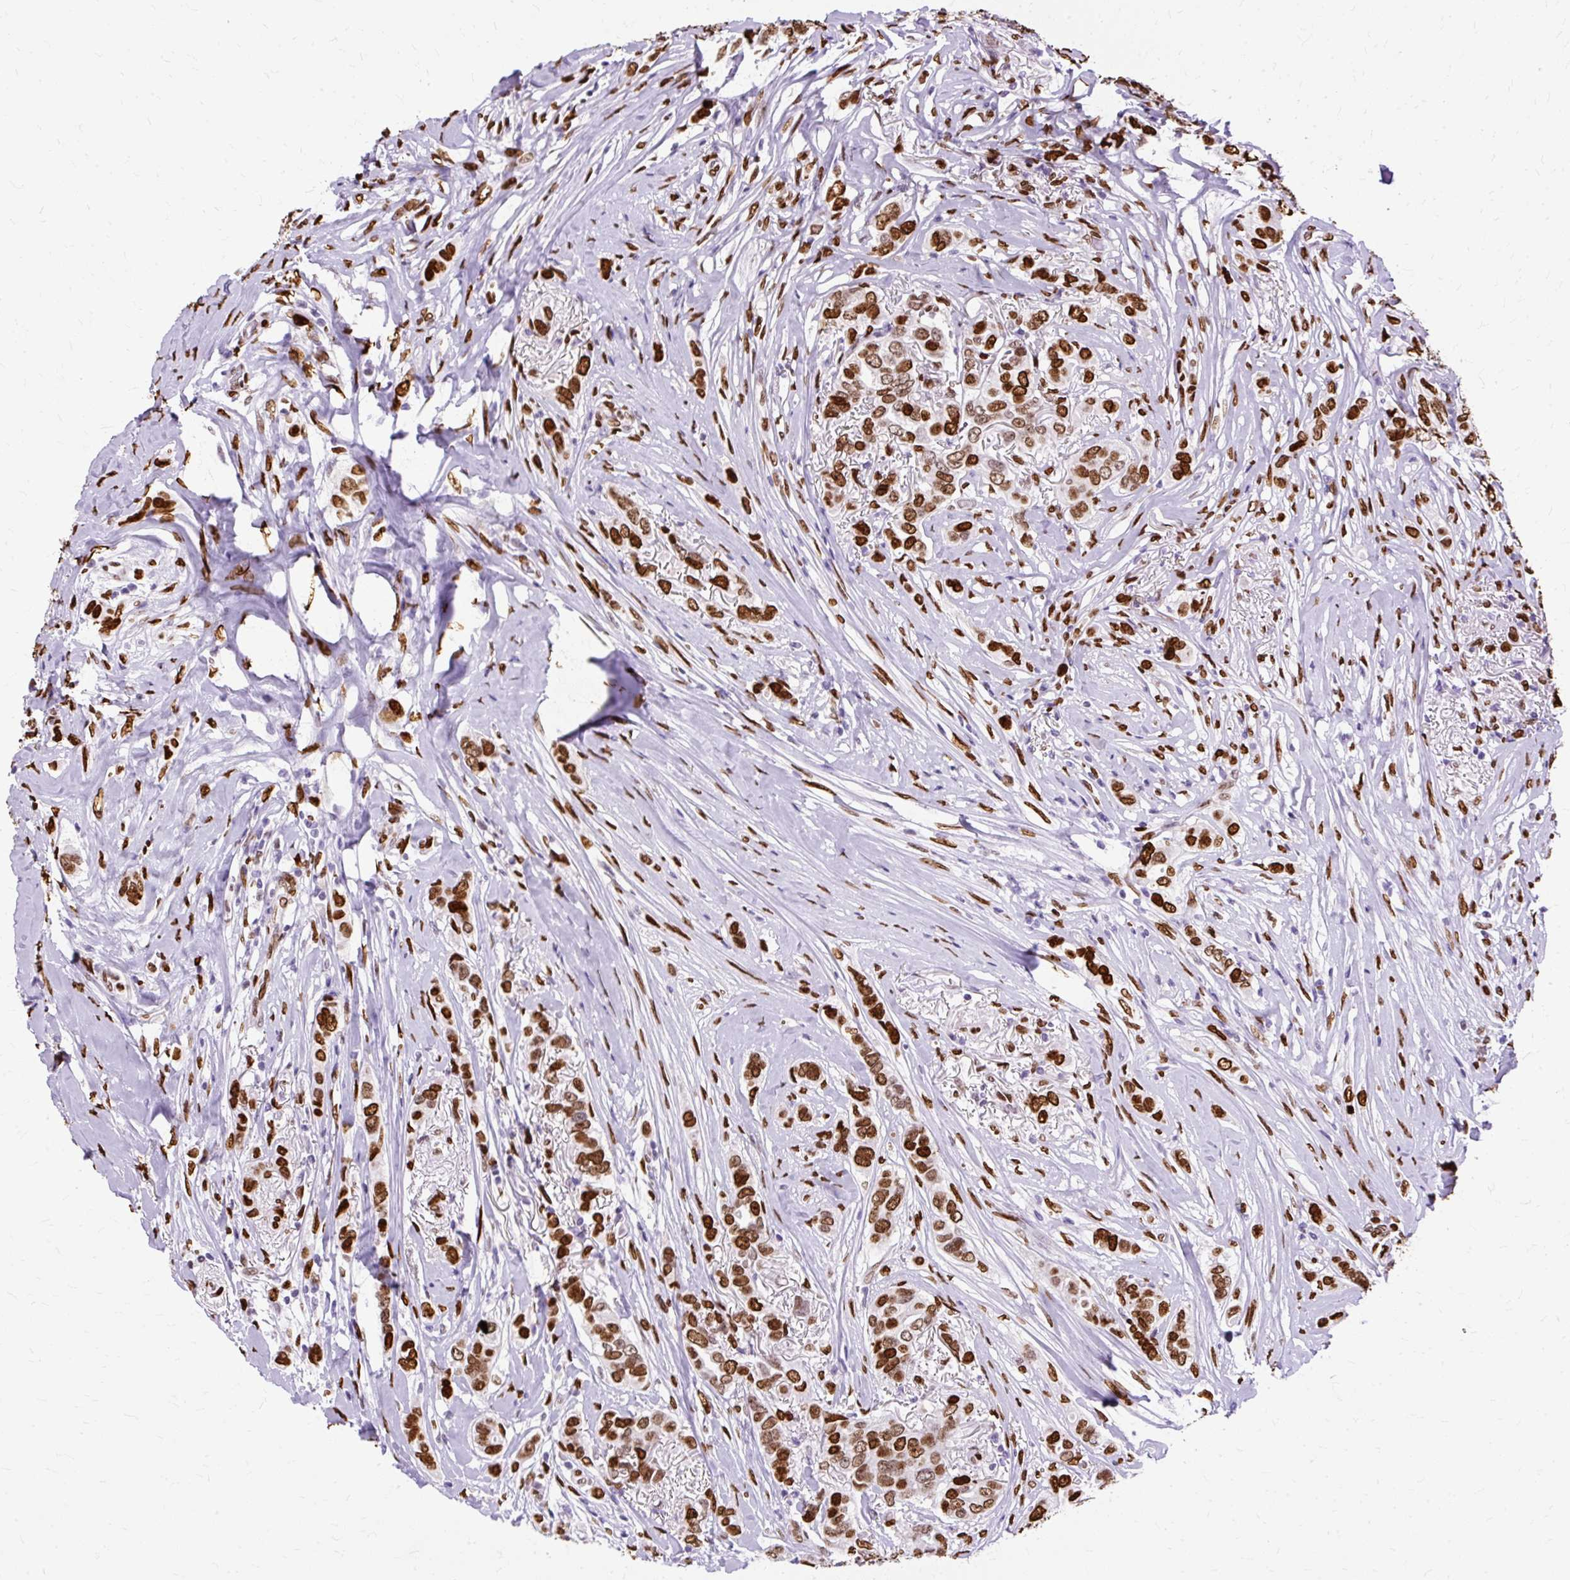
{"staining": {"intensity": "strong", "quantity": ">75%", "location": "nuclear"}, "tissue": "breast cancer", "cell_type": "Tumor cells", "image_type": "cancer", "snomed": [{"axis": "morphology", "description": "Lobular carcinoma"}, {"axis": "topography", "description": "Breast"}], "caption": "Human breast cancer (lobular carcinoma) stained with a brown dye demonstrates strong nuclear positive staining in about >75% of tumor cells.", "gene": "TMEM184C", "patient": {"sex": "female", "age": 51}}